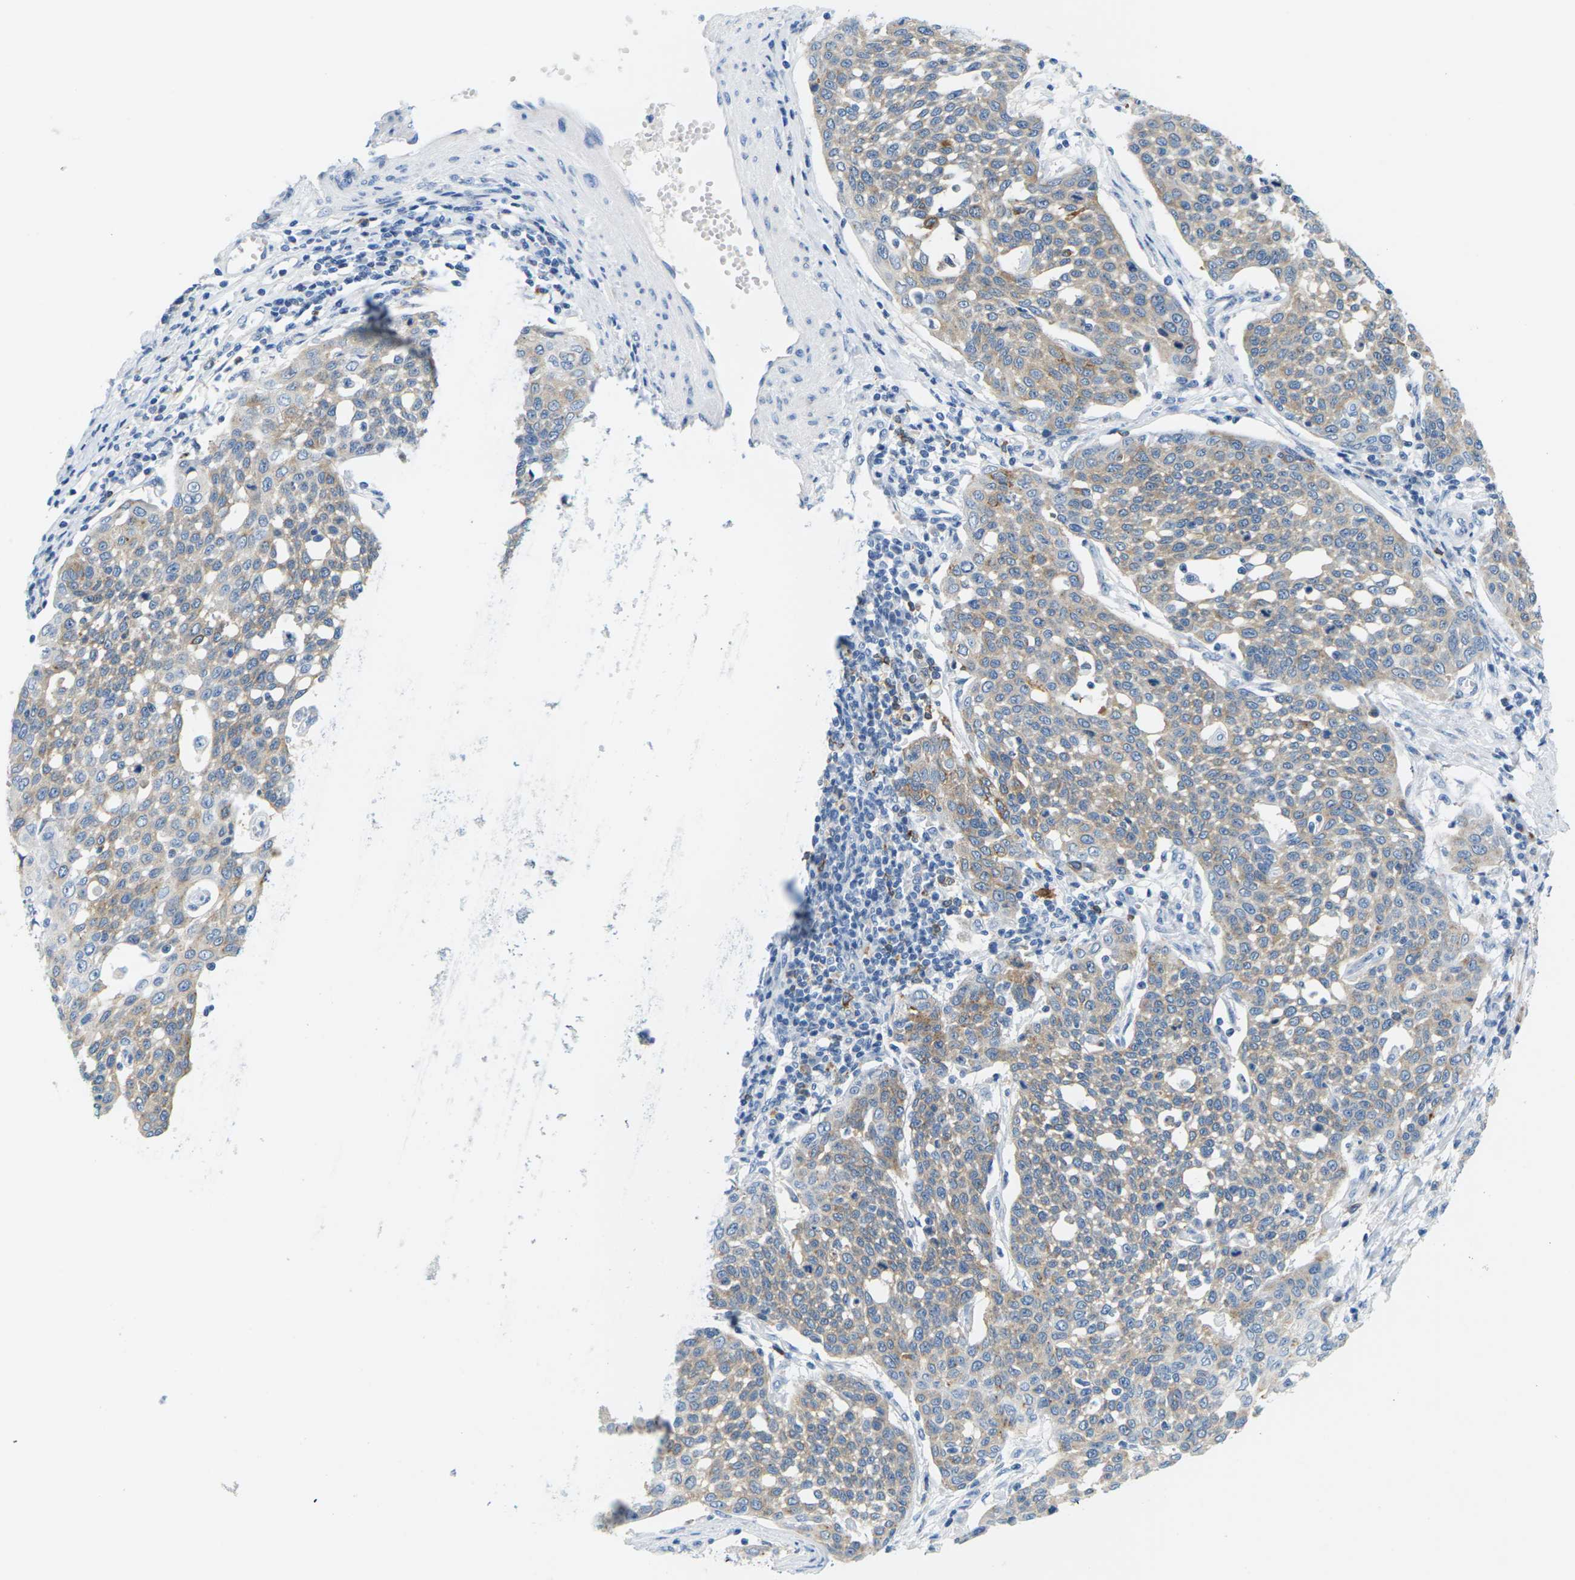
{"staining": {"intensity": "weak", "quantity": "25%-75%", "location": "cytoplasmic/membranous"}, "tissue": "cervical cancer", "cell_type": "Tumor cells", "image_type": "cancer", "snomed": [{"axis": "morphology", "description": "Squamous cell carcinoma, NOS"}, {"axis": "topography", "description": "Cervix"}], "caption": "Cervical cancer stained with immunohistochemistry (IHC) displays weak cytoplasmic/membranous staining in approximately 25%-75% of tumor cells. The staining was performed using DAB to visualize the protein expression in brown, while the nuclei were stained in blue with hematoxylin (Magnification: 20x).", "gene": "SYNGR2", "patient": {"sex": "female", "age": 34}}